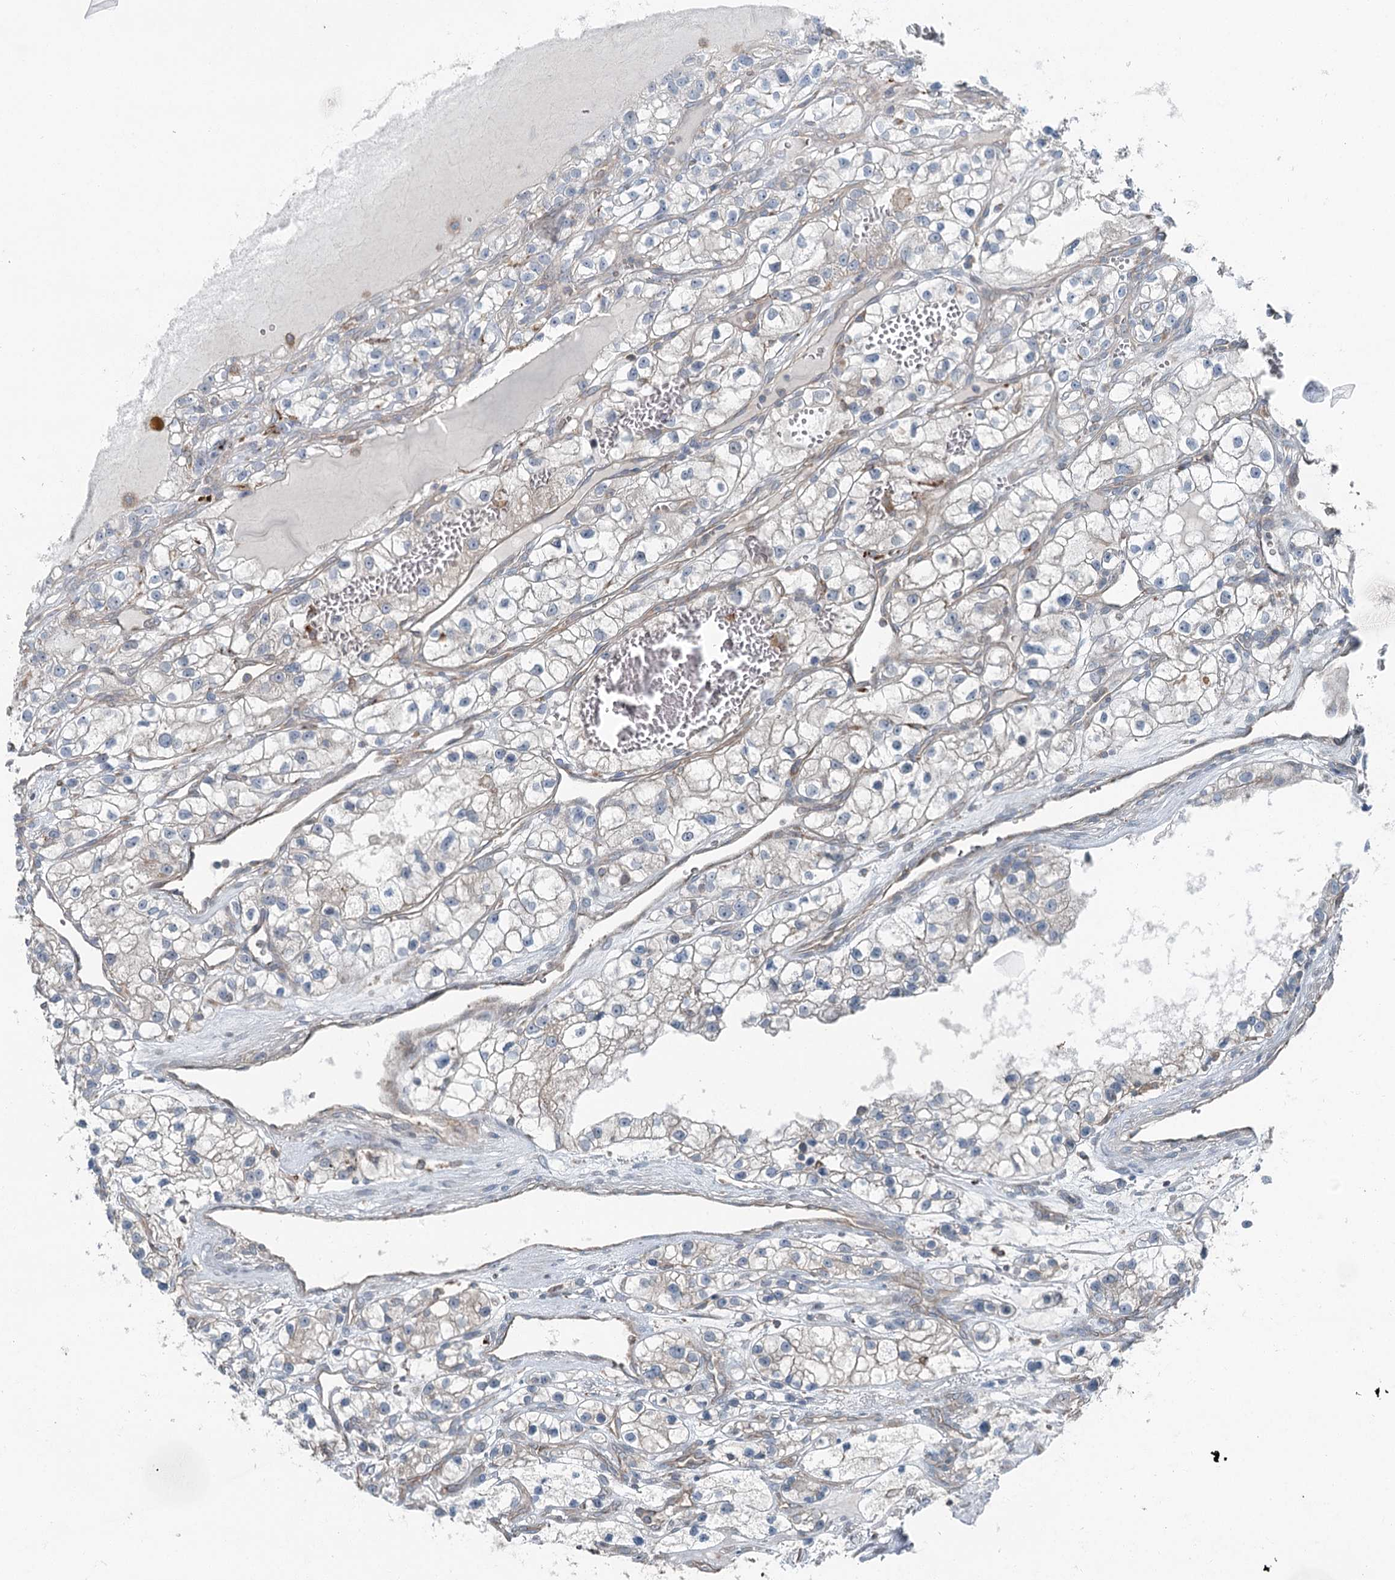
{"staining": {"intensity": "negative", "quantity": "none", "location": "none"}, "tissue": "renal cancer", "cell_type": "Tumor cells", "image_type": "cancer", "snomed": [{"axis": "morphology", "description": "Adenocarcinoma, NOS"}, {"axis": "topography", "description": "Kidney"}], "caption": "Immunohistochemical staining of renal cancer (adenocarcinoma) displays no significant expression in tumor cells.", "gene": "SKIC3", "patient": {"sex": "female", "age": 57}}